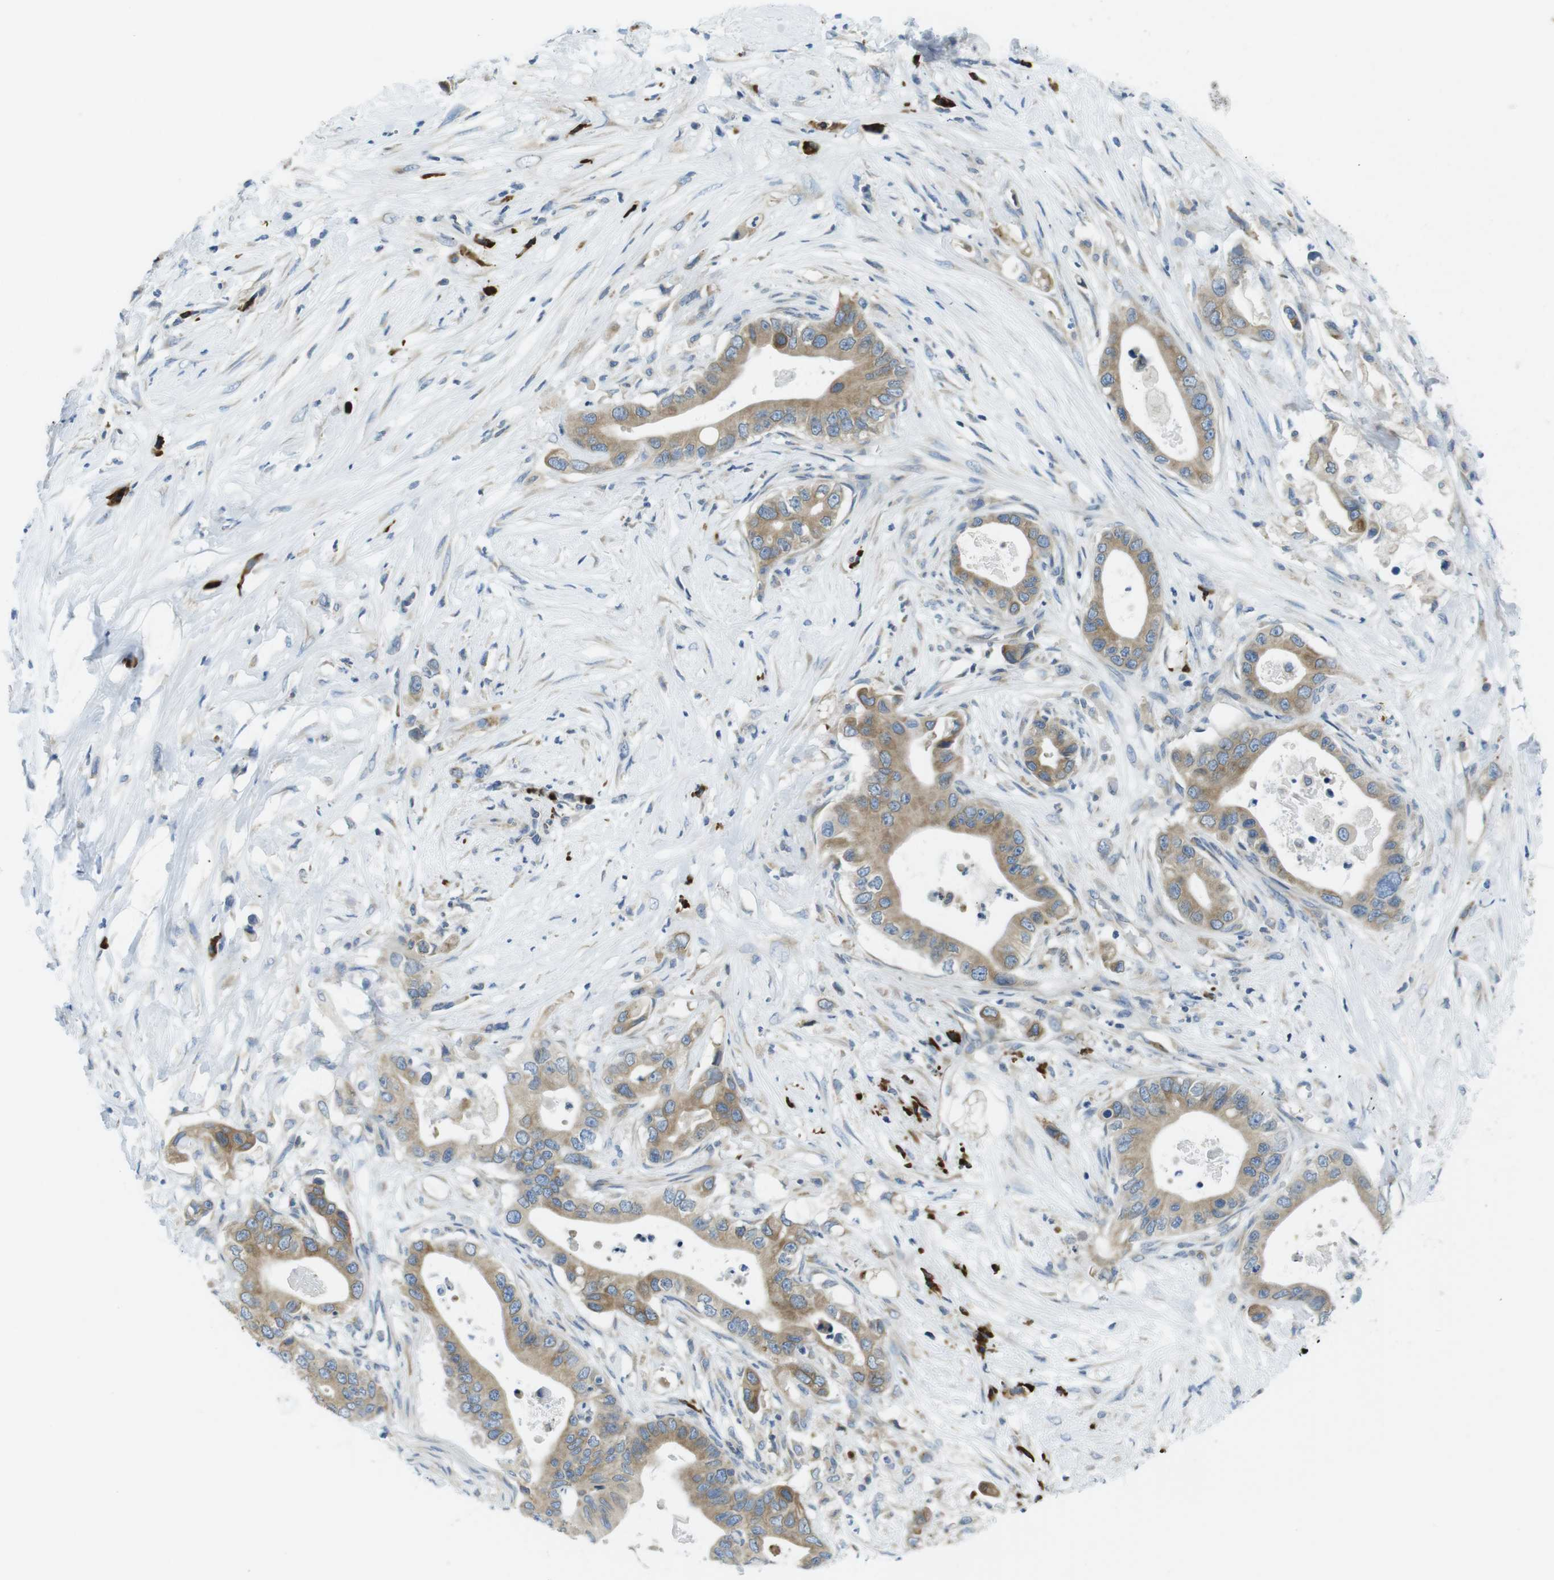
{"staining": {"intensity": "moderate", "quantity": ">75%", "location": "cytoplasmic/membranous"}, "tissue": "pancreatic cancer", "cell_type": "Tumor cells", "image_type": "cancer", "snomed": [{"axis": "morphology", "description": "Adenocarcinoma, NOS"}, {"axis": "topography", "description": "Pancreas"}], "caption": "Immunohistochemical staining of adenocarcinoma (pancreatic) exhibits medium levels of moderate cytoplasmic/membranous protein staining in approximately >75% of tumor cells. Using DAB (3,3'-diaminobenzidine) (brown) and hematoxylin (blue) stains, captured at high magnification using brightfield microscopy.", "gene": "CLPTM1L", "patient": {"sex": "male", "age": 77}}